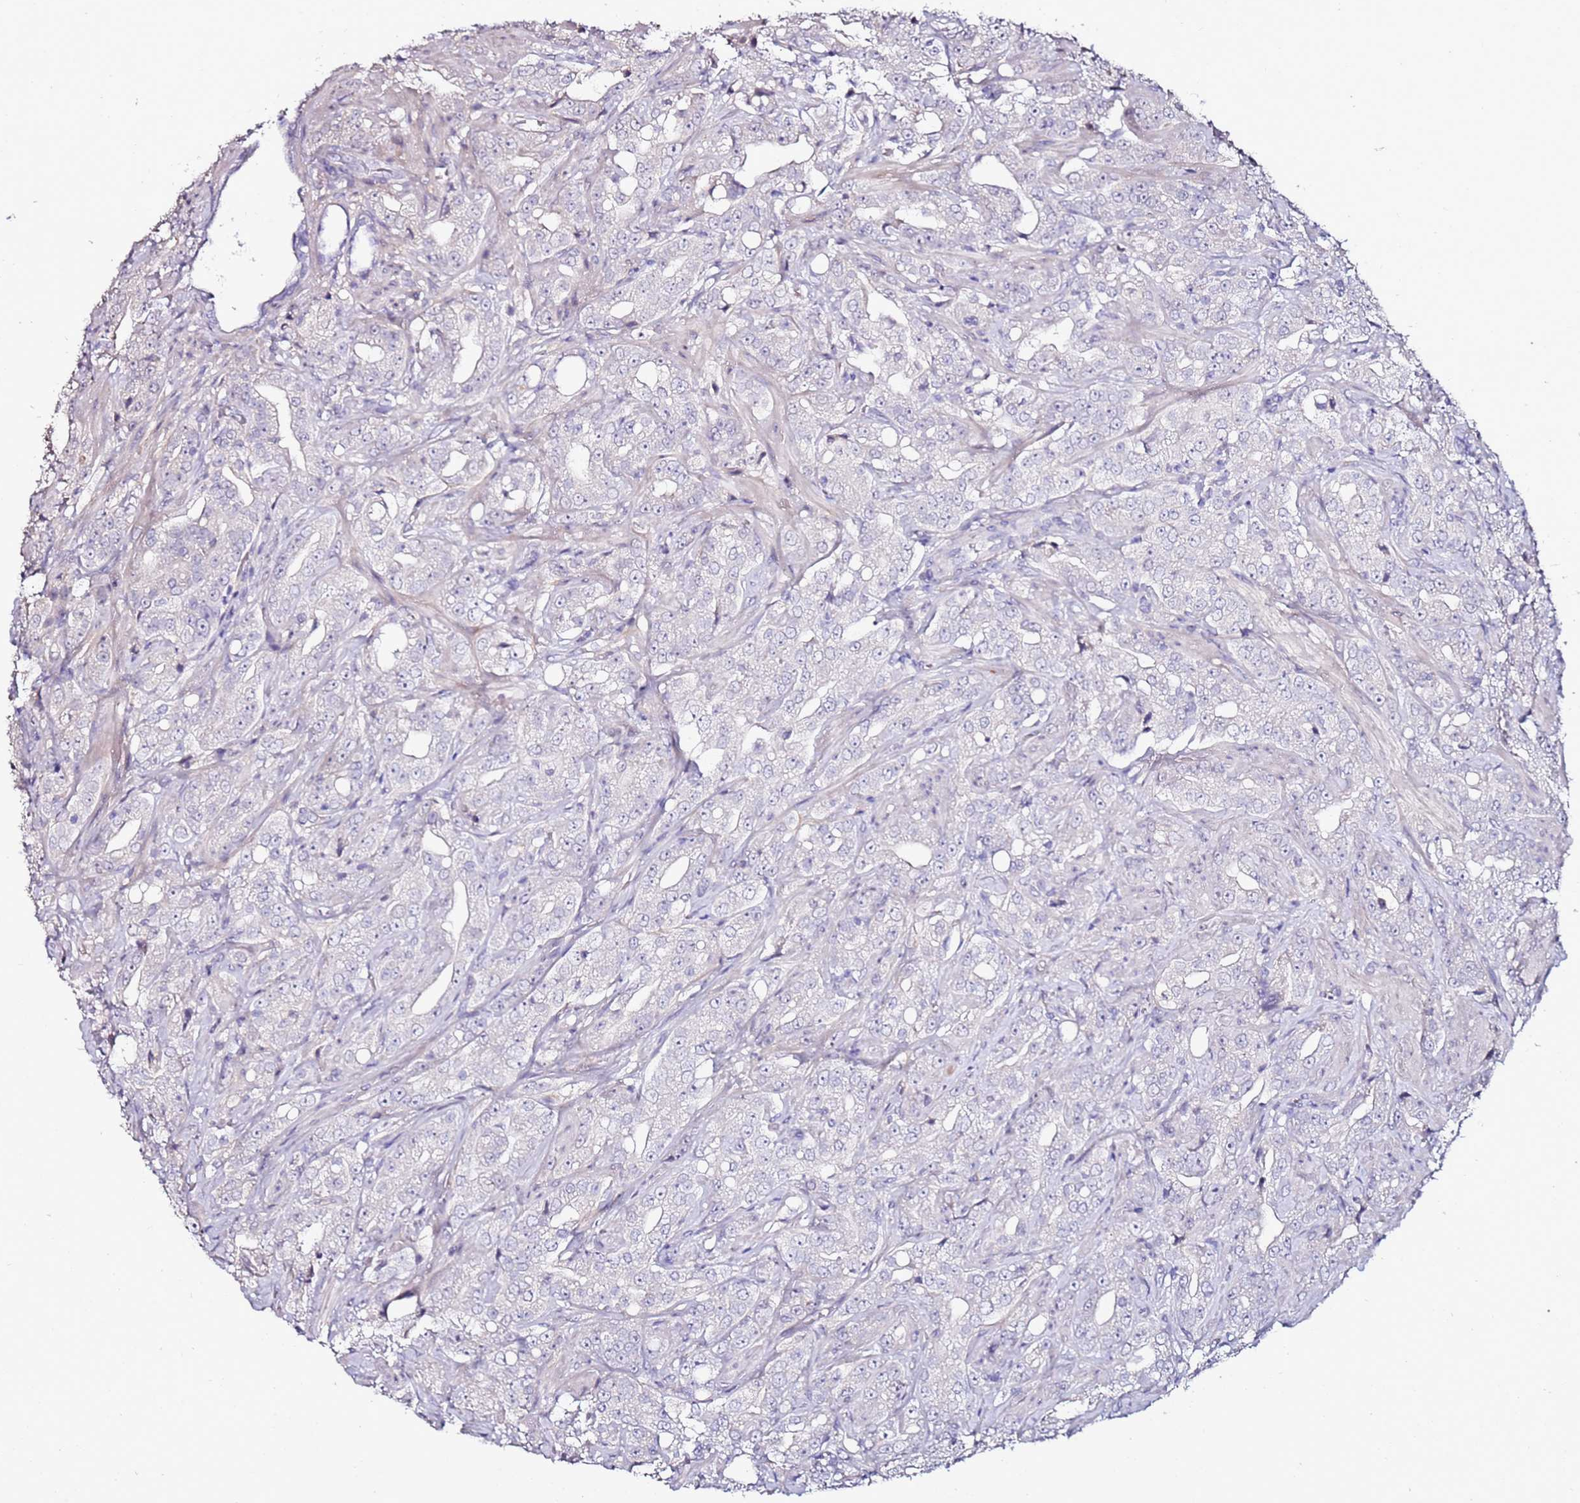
{"staining": {"intensity": "negative", "quantity": "none", "location": "none"}, "tissue": "prostate cancer", "cell_type": "Tumor cells", "image_type": "cancer", "snomed": [{"axis": "morphology", "description": "Adenocarcinoma, Low grade"}, {"axis": "topography", "description": "Prostate"}], "caption": "DAB (3,3'-diaminobenzidine) immunohistochemical staining of human prostate cancer (adenocarcinoma (low-grade)) exhibits no significant staining in tumor cells.", "gene": "C3orf80", "patient": {"sex": "male", "age": 67}}